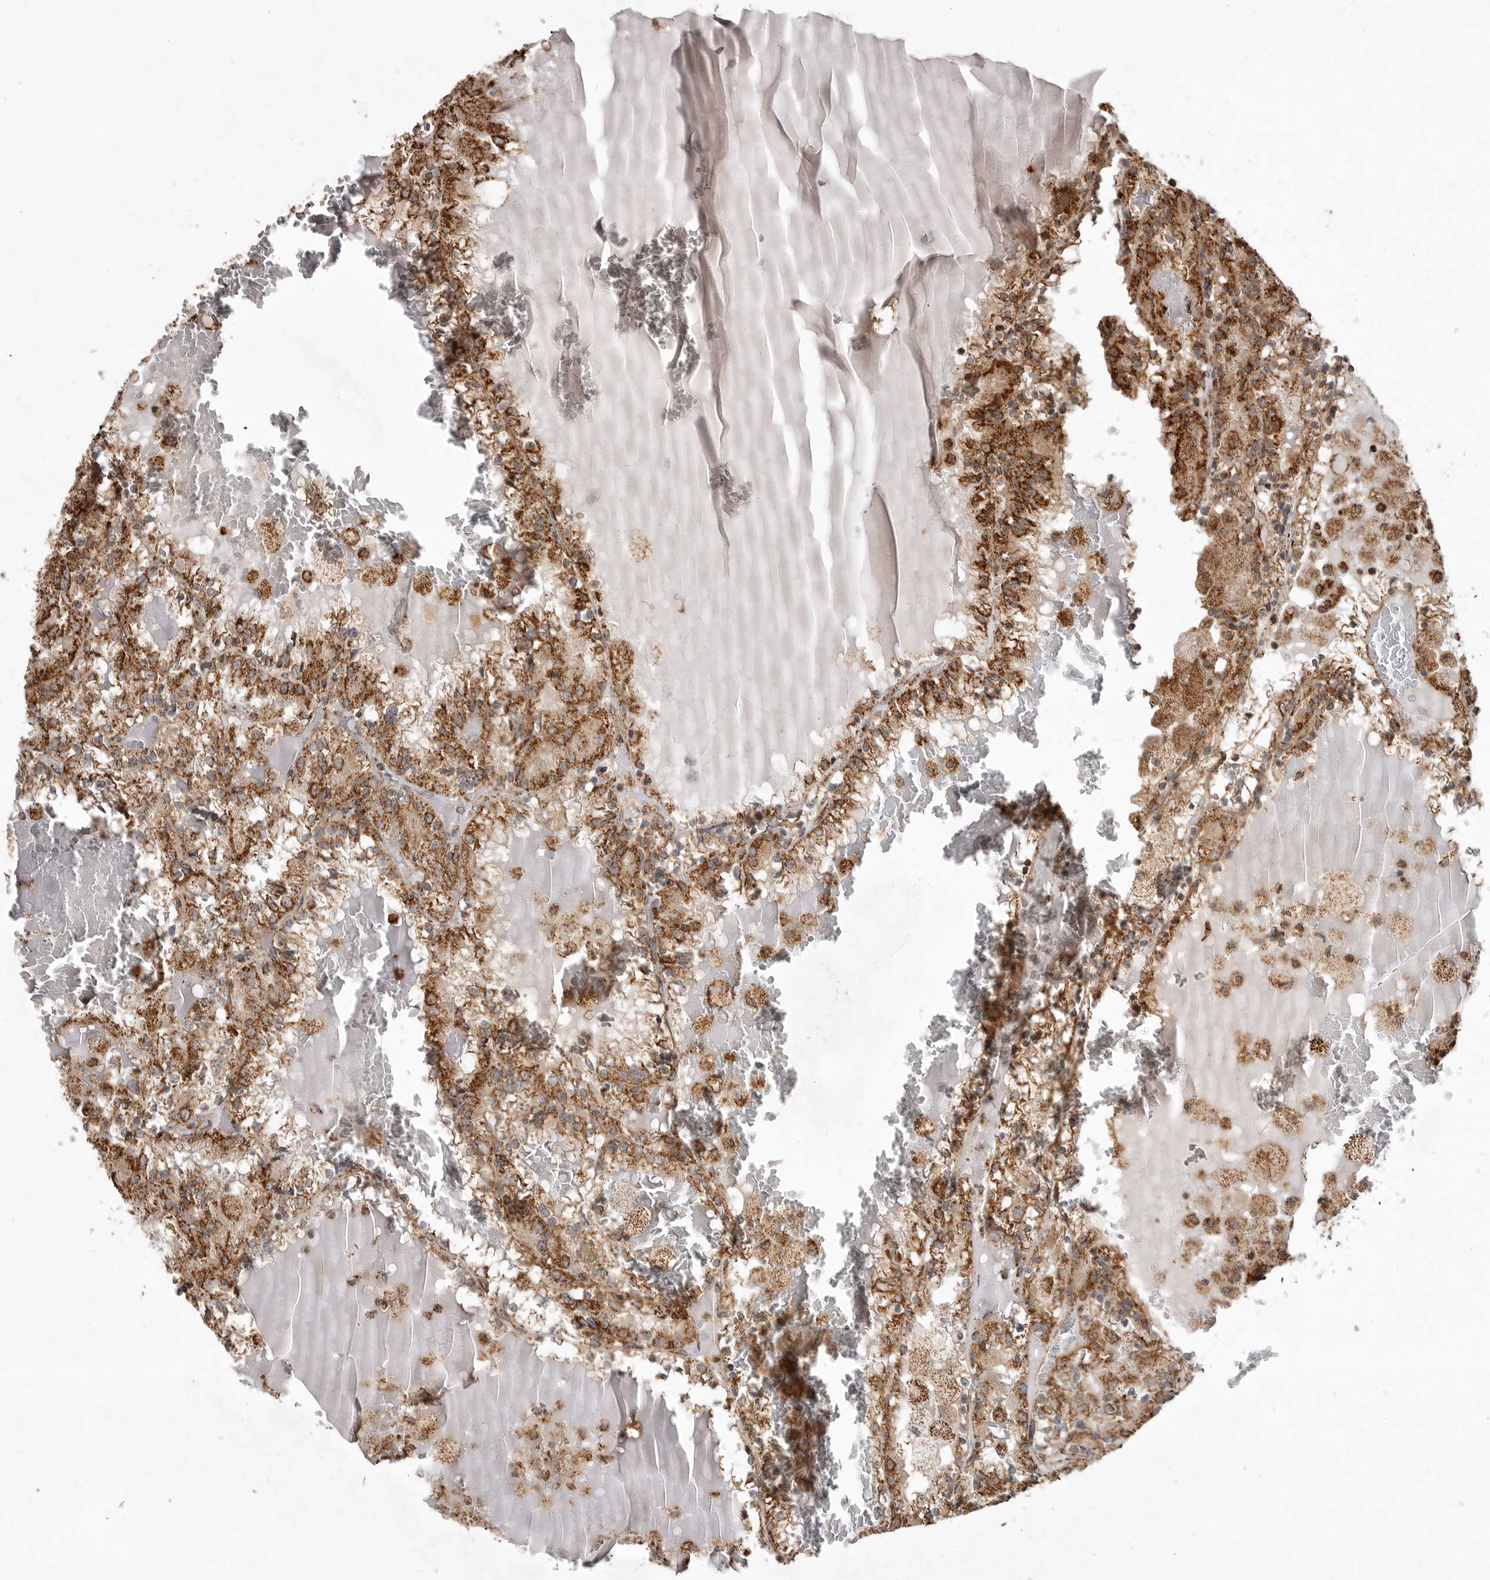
{"staining": {"intensity": "strong", "quantity": ">75%", "location": "cytoplasmic/membranous"}, "tissue": "renal cancer", "cell_type": "Tumor cells", "image_type": "cancer", "snomed": [{"axis": "morphology", "description": "Adenocarcinoma, NOS"}, {"axis": "topography", "description": "Kidney"}], "caption": "Immunohistochemistry (IHC) staining of renal cancer (adenocarcinoma), which shows high levels of strong cytoplasmic/membranous positivity in approximately >75% of tumor cells indicating strong cytoplasmic/membranous protein positivity. The staining was performed using DAB (3,3'-diaminobenzidine) (brown) for protein detection and nuclei were counterstained in hematoxylin (blue).", "gene": "GCNT2", "patient": {"sex": "female", "age": 56}}